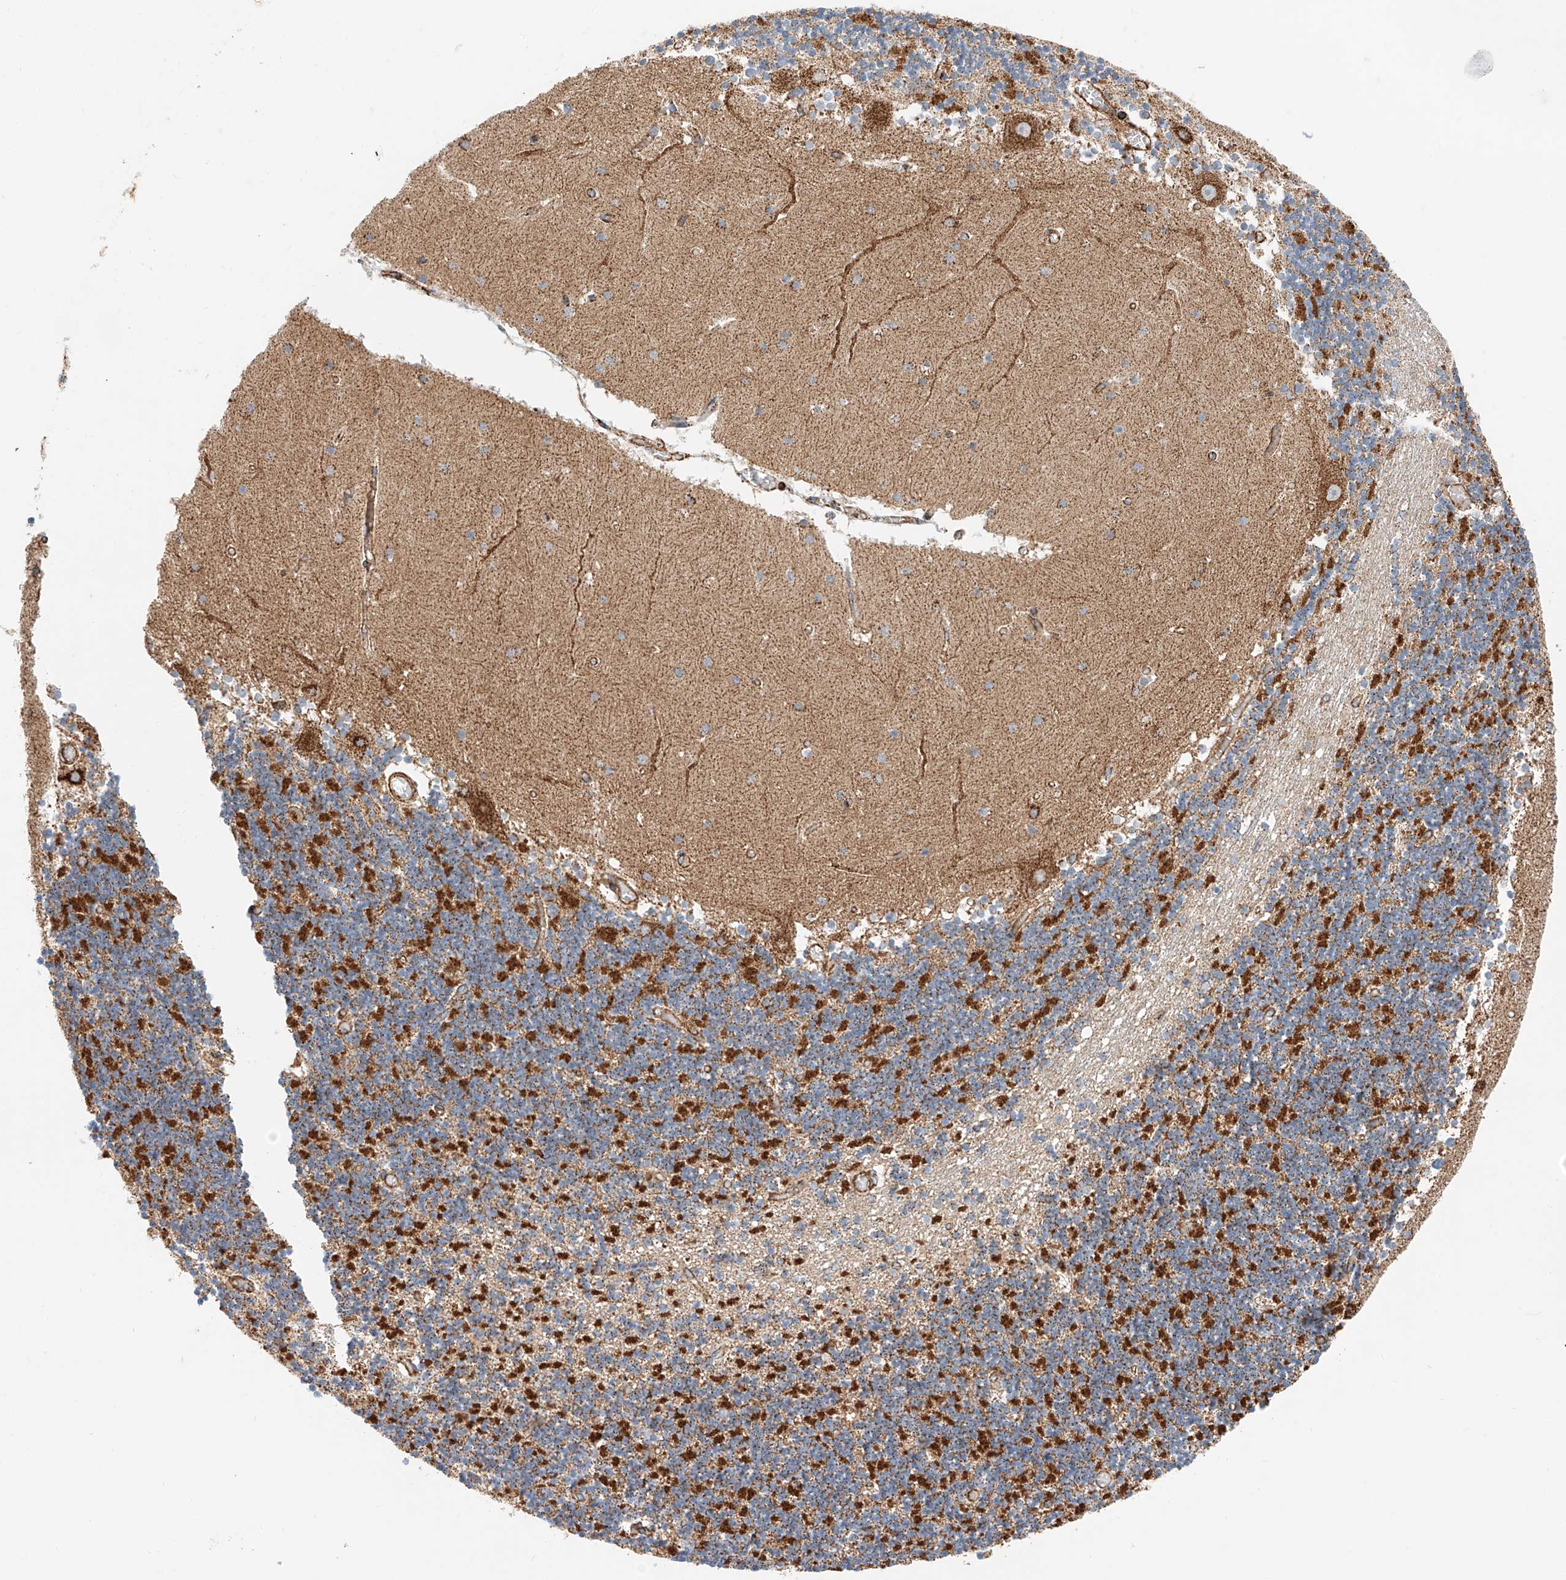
{"staining": {"intensity": "strong", "quantity": ">75%", "location": "cytoplasmic/membranous"}, "tissue": "cerebellum", "cell_type": "Cells in granular layer", "image_type": "normal", "snomed": [{"axis": "morphology", "description": "Normal tissue, NOS"}, {"axis": "topography", "description": "Cerebellum"}], "caption": "This is a photomicrograph of IHC staining of unremarkable cerebellum, which shows strong expression in the cytoplasmic/membranous of cells in granular layer.", "gene": "NDUFV3", "patient": {"sex": "female", "age": 28}}